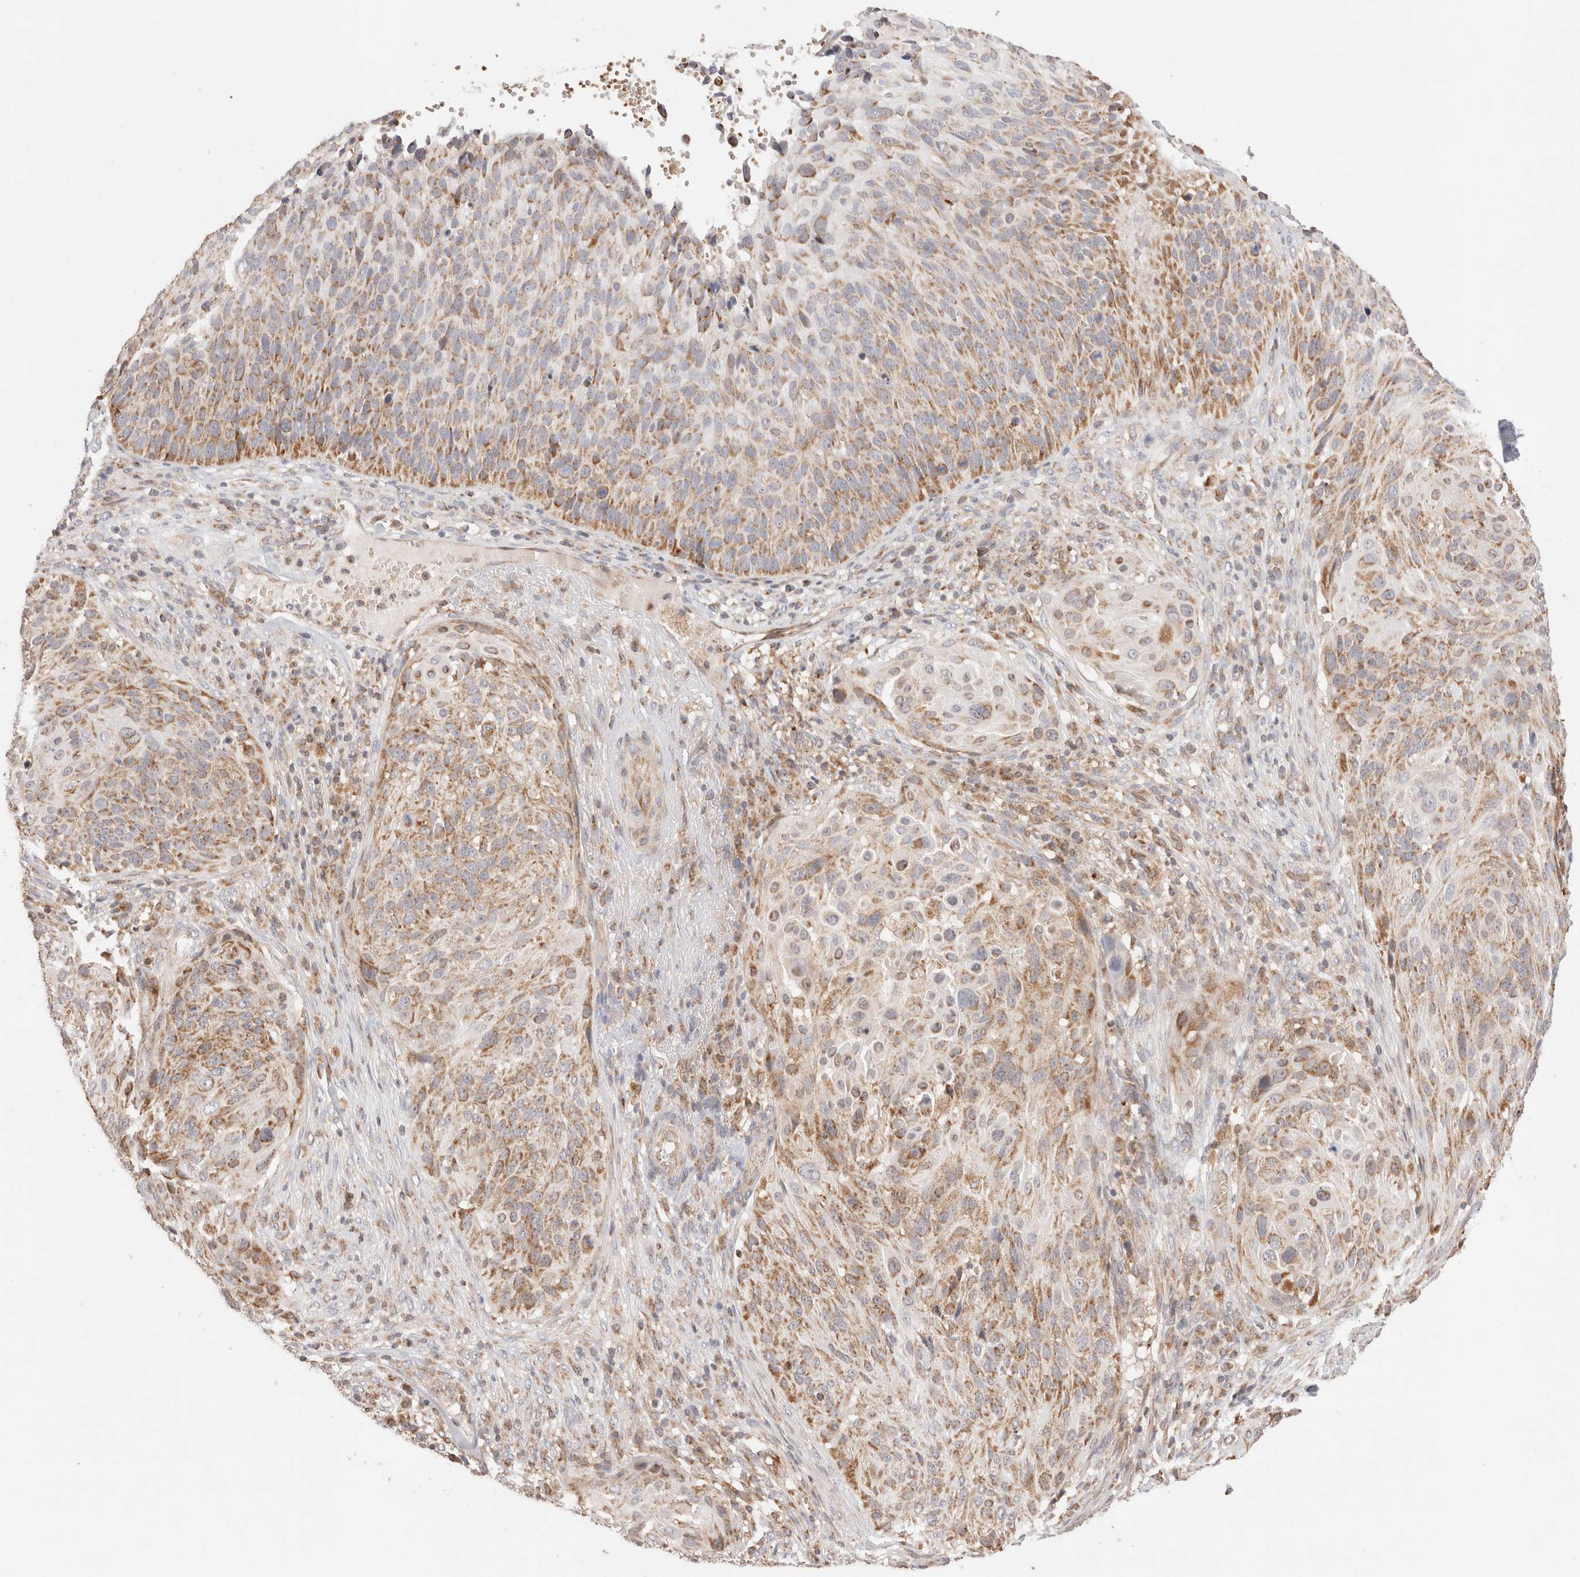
{"staining": {"intensity": "weak", "quantity": "25%-75%", "location": "cytoplasmic/membranous"}, "tissue": "cervical cancer", "cell_type": "Tumor cells", "image_type": "cancer", "snomed": [{"axis": "morphology", "description": "Squamous cell carcinoma, NOS"}, {"axis": "topography", "description": "Cervix"}], "caption": "DAB (3,3'-diaminobenzidine) immunohistochemical staining of human cervical squamous cell carcinoma reveals weak cytoplasmic/membranous protein expression in about 25%-75% of tumor cells. (DAB IHC with brightfield microscopy, high magnification).", "gene": "TMPPE", "patient": {"sex": "female", "age": 74}}